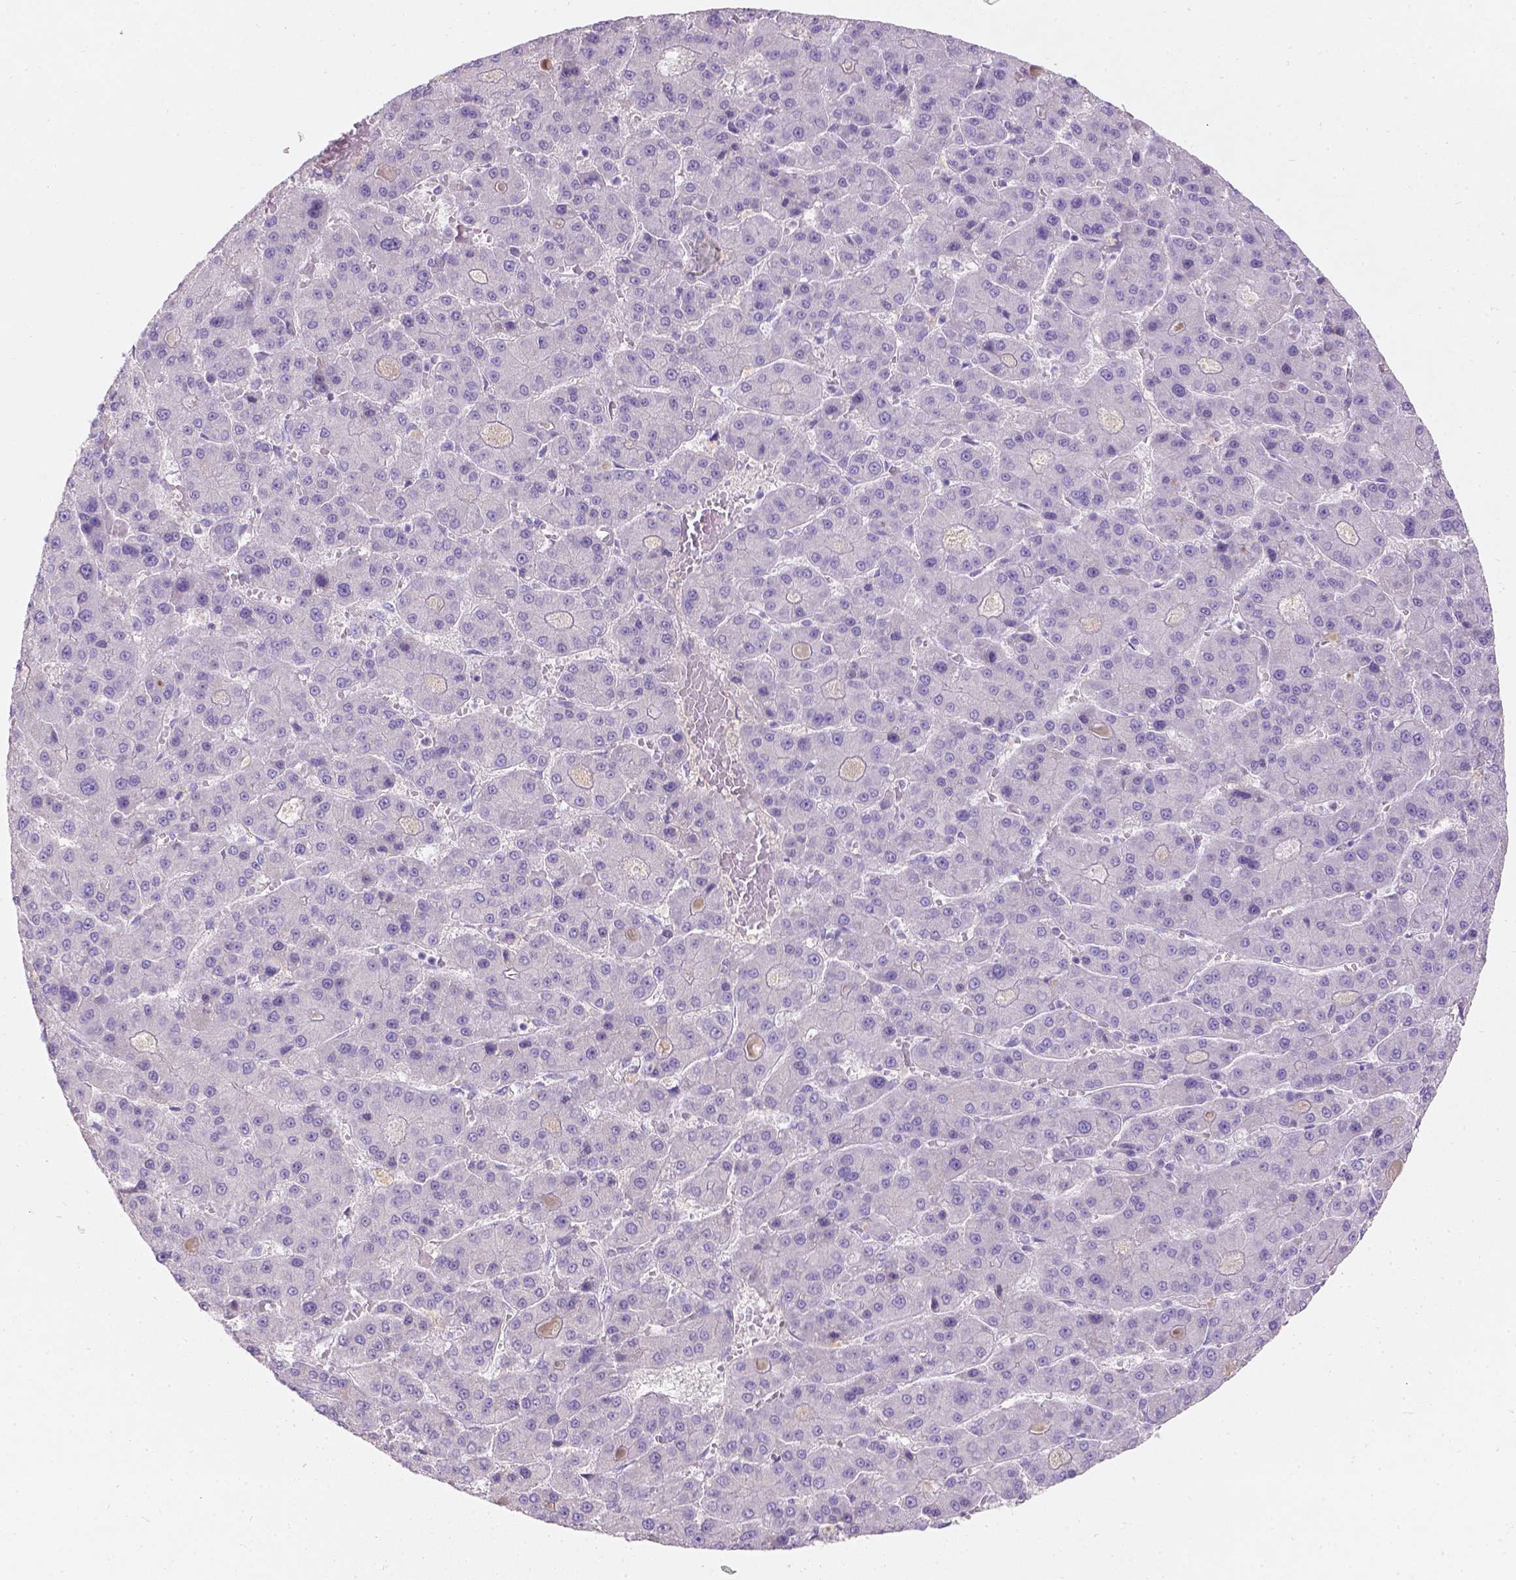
{"staining": {"intensity": "negative", "quantity": "none", "location": "none"}, "tissue": "liver cancer", "cell_type": "Tumor cells", "image_type": "cancer", "snomed": [{"axis": "morphology", "description": "Carcinoma, Hepatocellular, NOS"}, {"axis": "topography", "description": "Liver"}], "caption": "Liver cancer (hepatocellular carcinoma) was stained to show a protein in brown. There is no significant staining in tumor cells. (DAB (3,3'-diaminobenzidine) IHC, high magnification).", "gene": "GAL3ST2", "patient": {"sex": "male", "age": 70}}